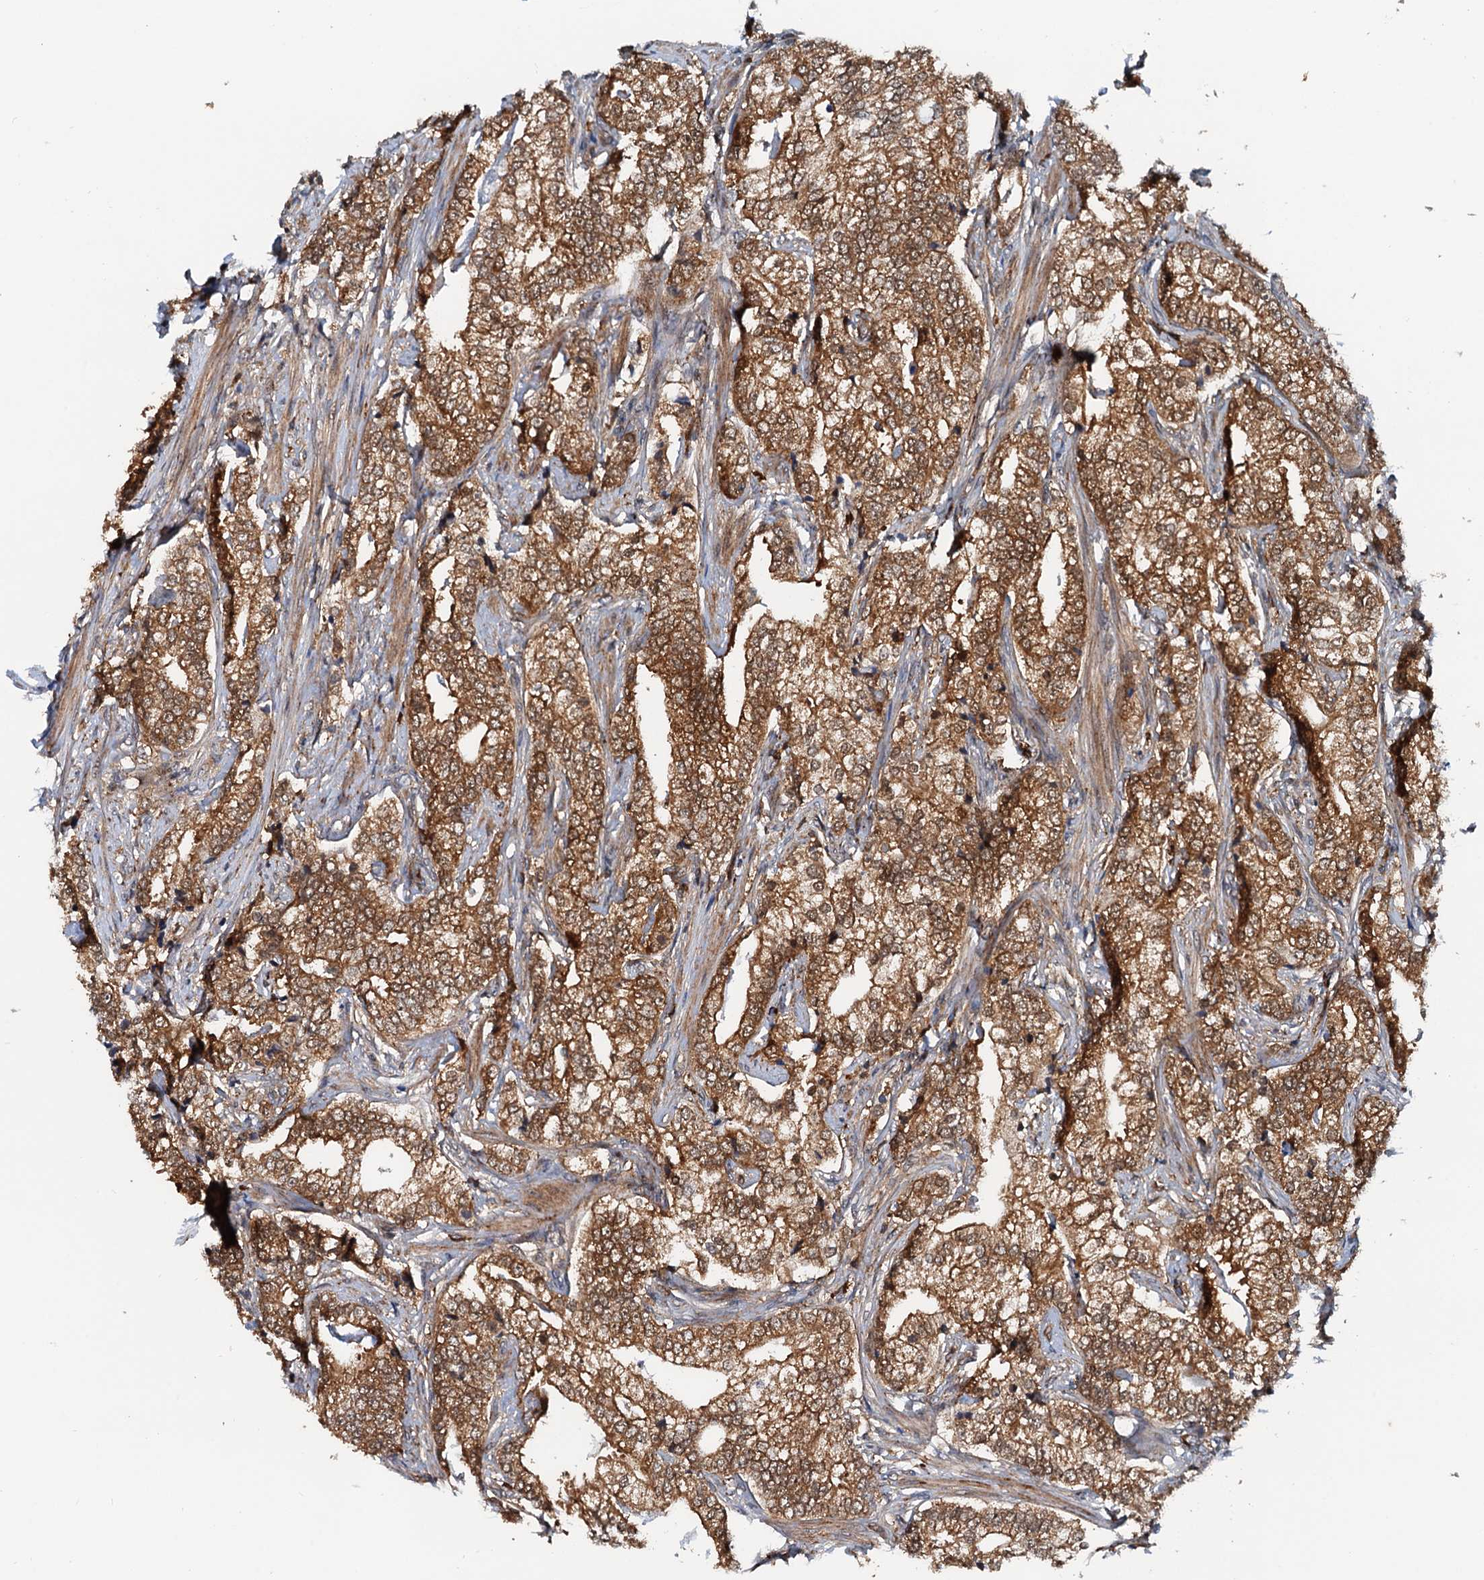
{"staining": {"intensity": "moderate", "quantity": ">75%", "location": "cytoplasmic/membranous"}, "tissue": "prostate cancer", "cell_type": "Tumor cells", "image_type": "cancer", "snomed": [{"axis": "morphology", "description": "Adenocarcinoma, High grade"}, {"axis": "topography", "description": "Prostate"}], "caption": "Tumor cells display moderate cytoplasmic/membranous expression in approximately >75% of cells in prostate cancer (high-grade adenocarcinoma). Immunohistochemistry stains the protein in brown and the nuclei are stained blue.", "gene": "AAGAB", "patient": {"sex": "male", "age": 69}}